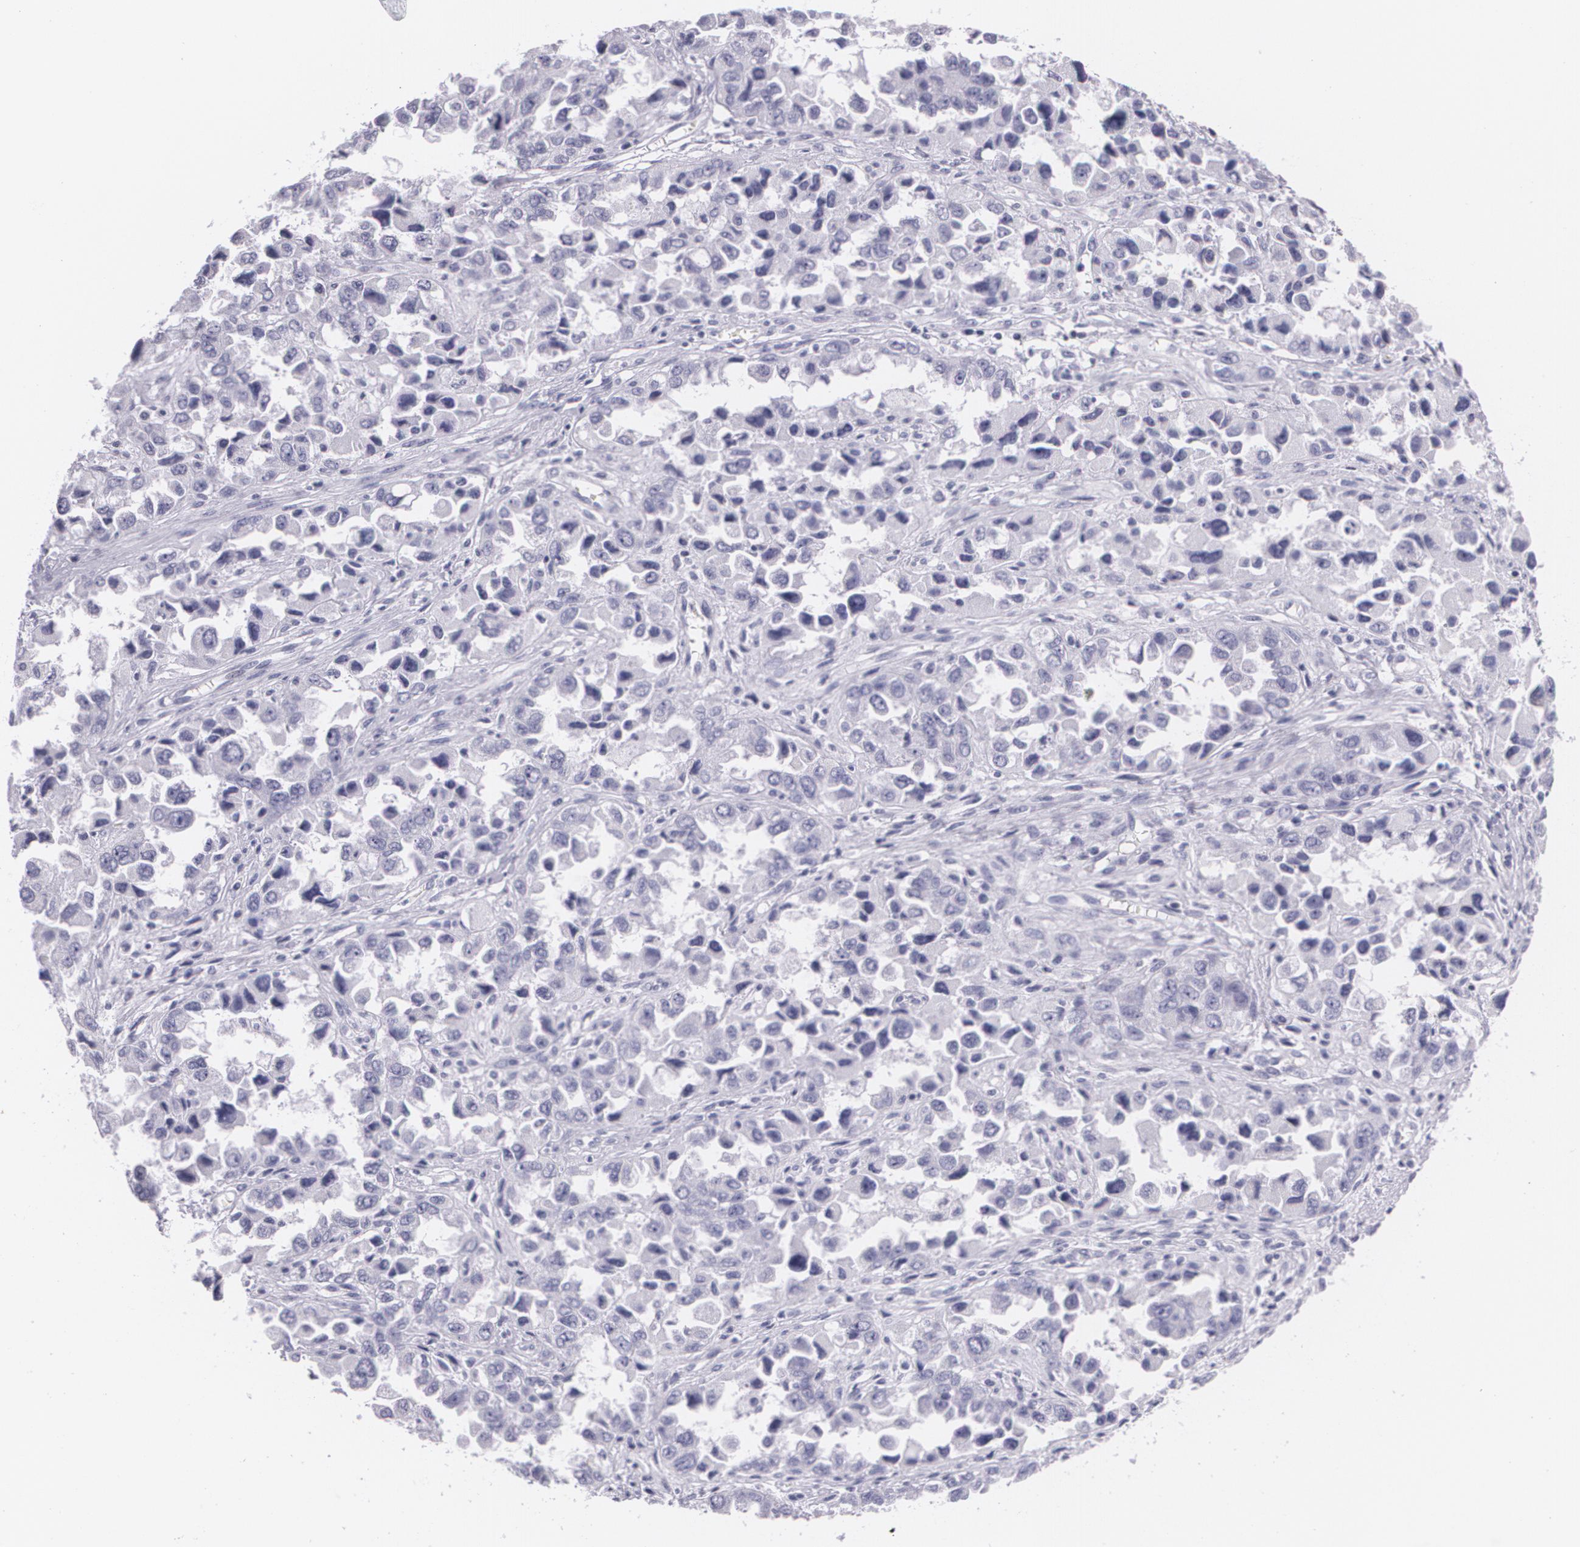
{"staining": {"intensity": "negative", "quantity": "none", "location": "none"}, "tissue": "ovarian cancer", "cell_type": "Tumor cells", "image_type": "cancer", "snomed": [{"axis": "morphology", "description": "Cystadenocarcinoma, serous, NOS"}, {"axis": "topography", "description": "Ovary"}], "caption": "Tumor cells show no significant protein staining in ovarian cancer (serous cystadenocarcinoma). The staining is performed using DAB brown chromogen with nuclei counter-stained in using hematoxylin.", "gene": "DLG4", "patient": {"sex": "female", "age": 84}}